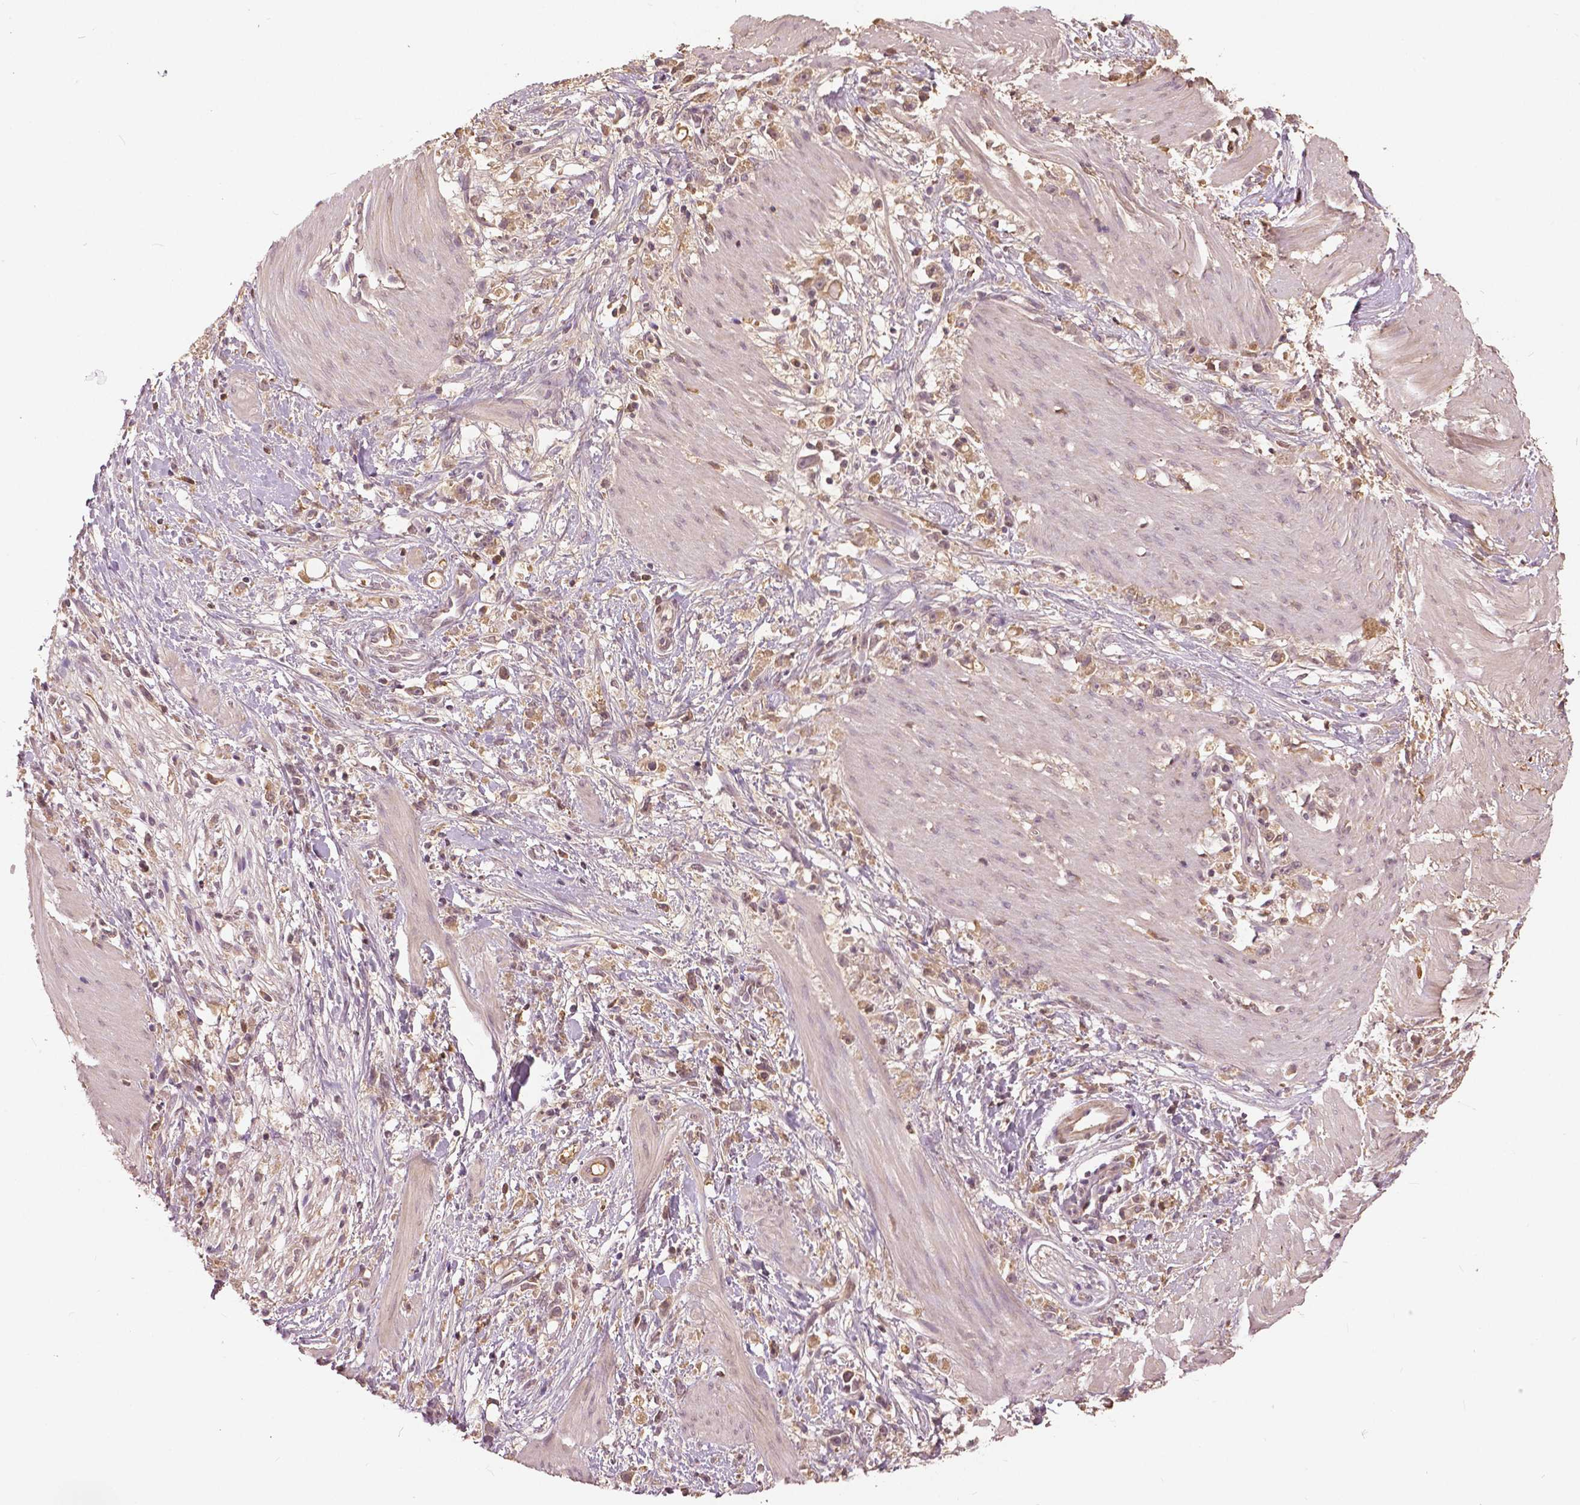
{"staining": {"intensity": "weak", "quantity": ">75%", "location": "cytoplasmic/membranous,nuclear"}, "tissue": "stomach cancer", "cell_type": "Tumor cells", "image_type": "cancer", "snomed": [{"axis": "morphology", "description": "Adenocarcinoma, NOS"}, {"axis": "topography", "description": "Stomach"}], "caption": "Protein staining of stomach cancer (adenocarcinoma) tissue reveals weak cytoplasmic/membranous and nuclear expression in approximately >75% of tumor cells. (brown staining indicates protein expression, while blue staining denotes nuclei).", "gene": "ANGPTL4", "patient": {"sex": "female", "age": 59}}